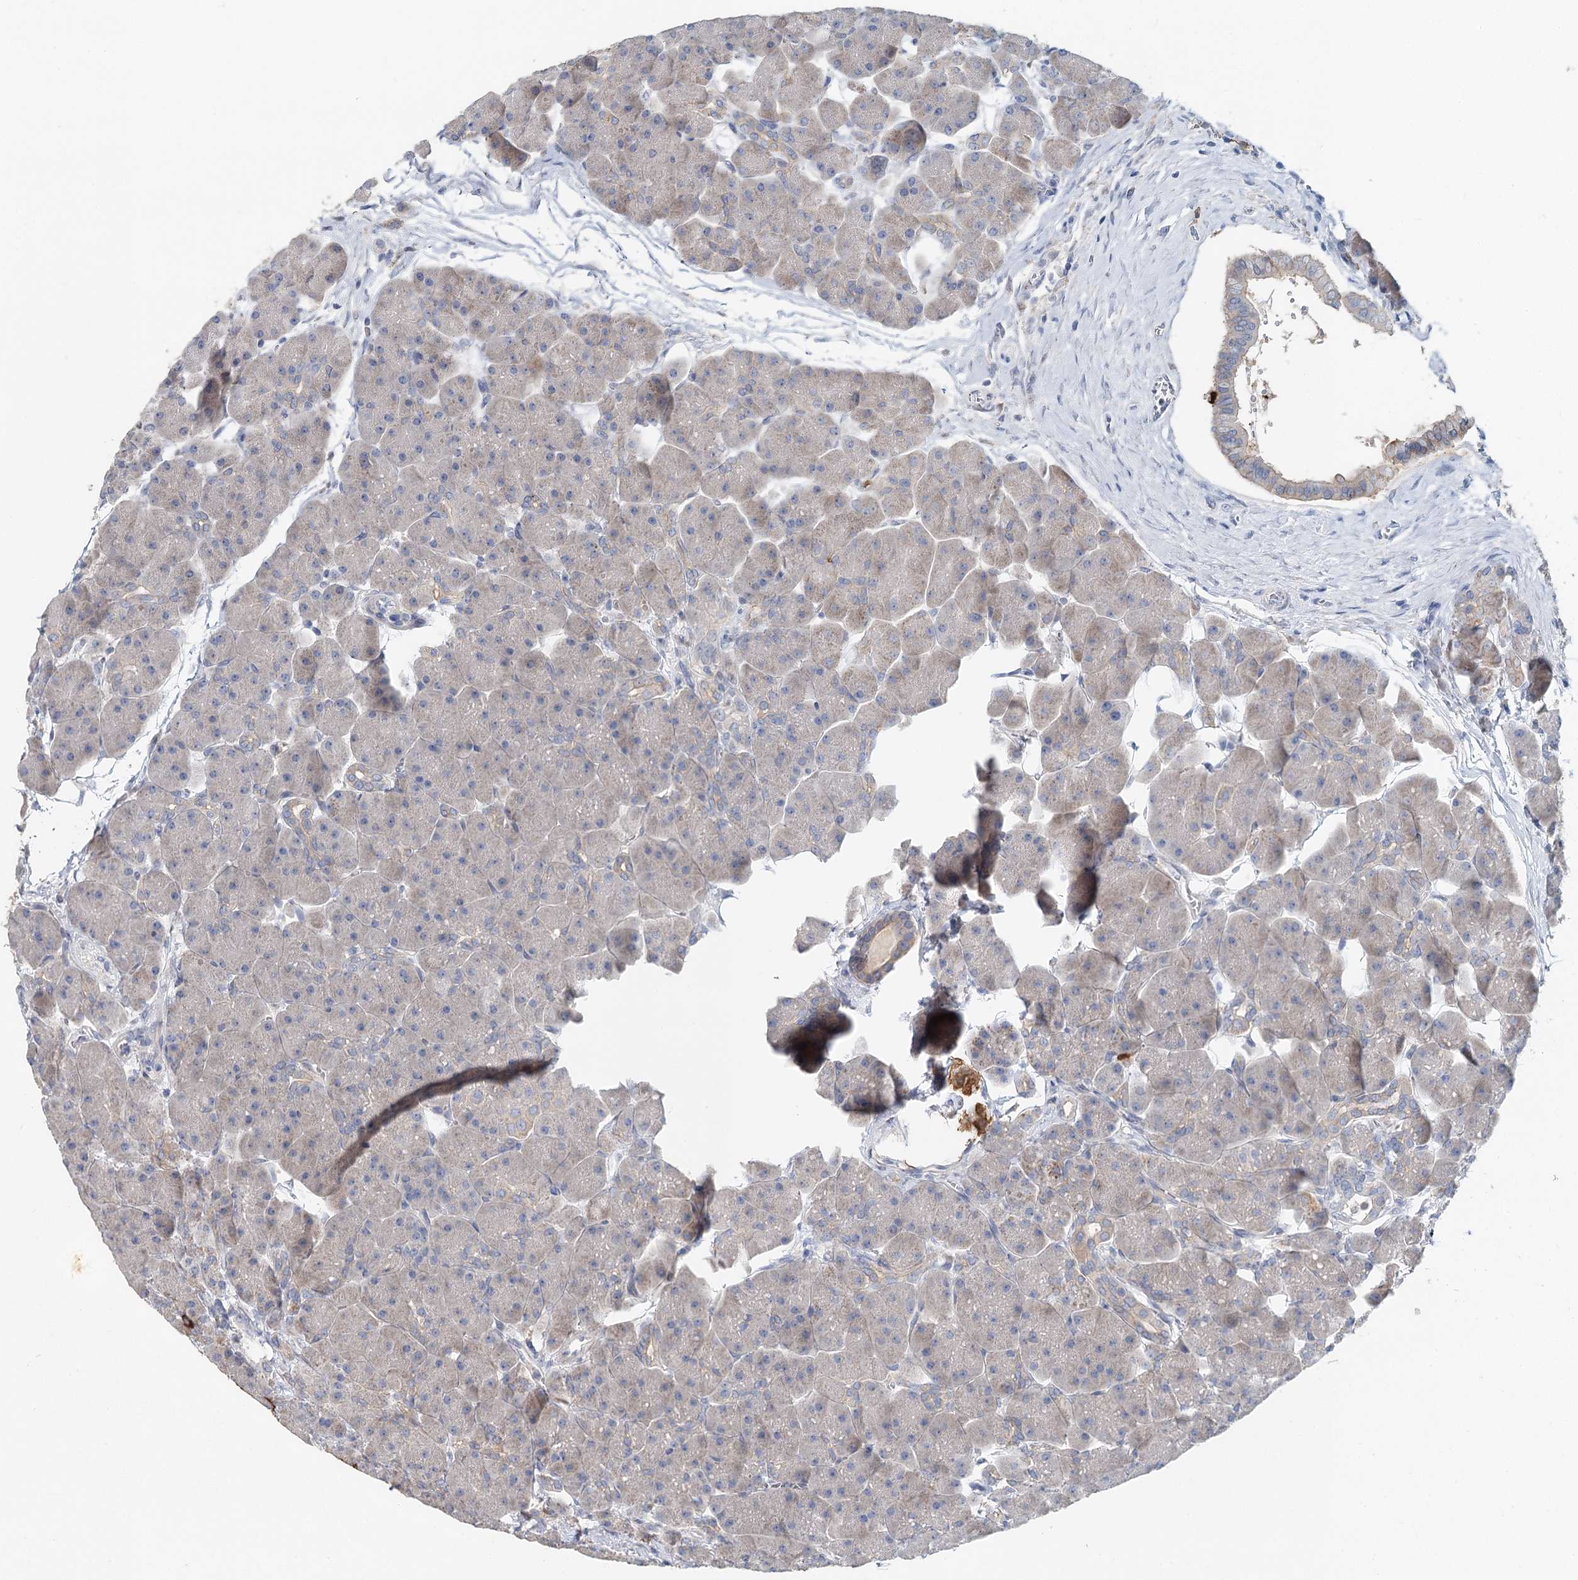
{"staining": {"intensity": "negative", "quantity": "none", "location": "none"}, "tissue": "pancreas", "cell_type": "Exocrine glandular cells", "image_type": "normal", "snomed": [{"axis": "morphology", "description": "Normal tissue, NOS"}, {"axis": "topography", "description": "Pancreas"}], "caption": "DAB immunohistochemical staining of normal human pancreas exhibits no significant expression in exocrine glandular cells. (Brightfield microscopy of DAB IHC at high magnification).", "gene": "MYL6B", "patient": {"sex": "male", "age": 66}}